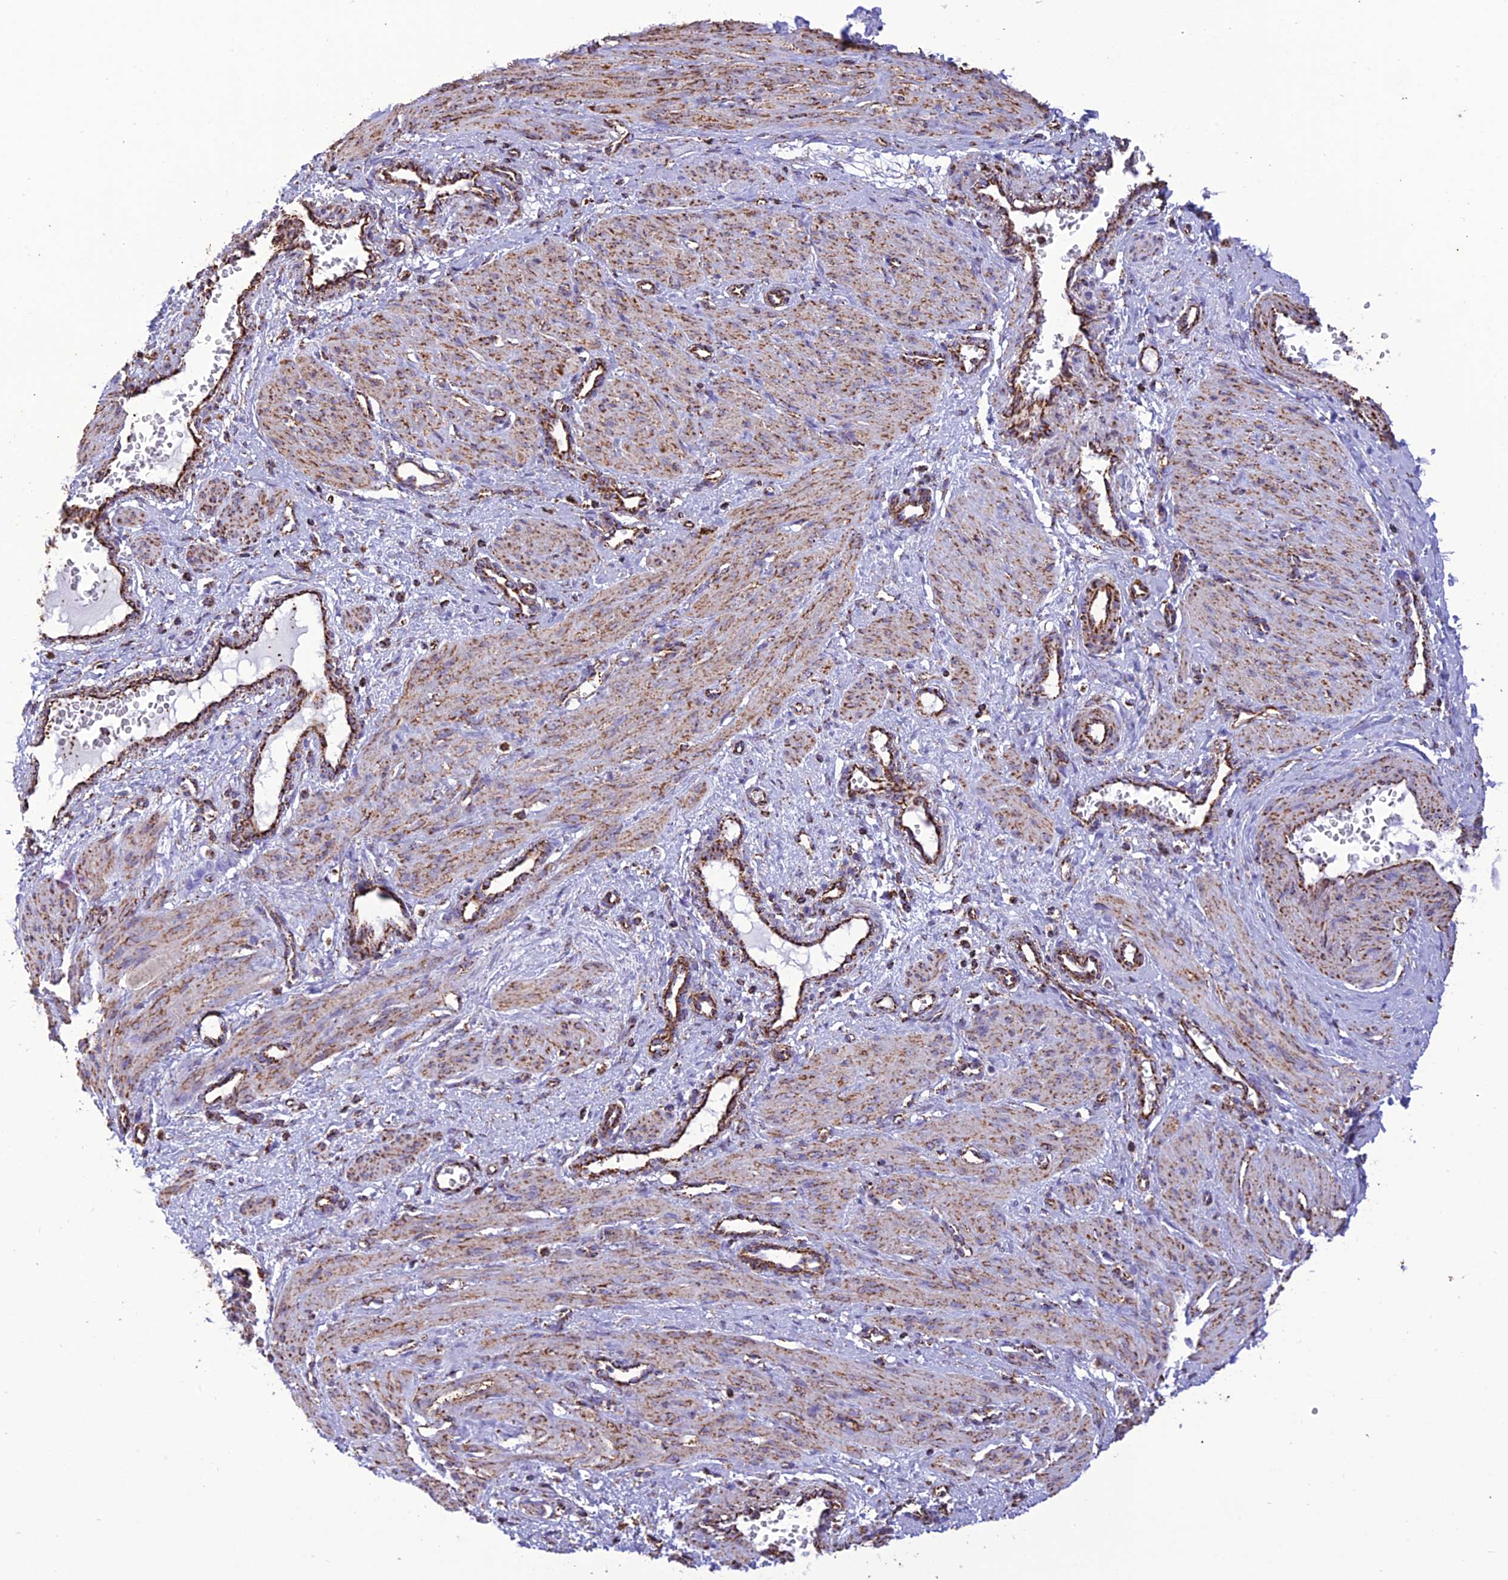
{"staining": {"intensity": "strong", "quantity": "25%-75%", "location": "cytoplasmic/membranous"}, "tissue": "smooth muscle", "cell_type": "Smooth muscle cells", "image_type": "normal", "snomed": [{"axis": "morphology", "description": "Normal tissue, NOS"}, {"axis": "topography", "description": "Endometrium"}], "caption": "IHC micrograph of benign smooth muscle: smooth muscle stained using immunohistochemistry (IHC) reveals high levels of strong protein expression localized specifically in the cytoplasmic/membranous of smooth muscle cells, appearing as a cytoplasmic/membranous brown color.", "gene": "NDUFAF1", "patient": {"sex": "female", "age": 33}}